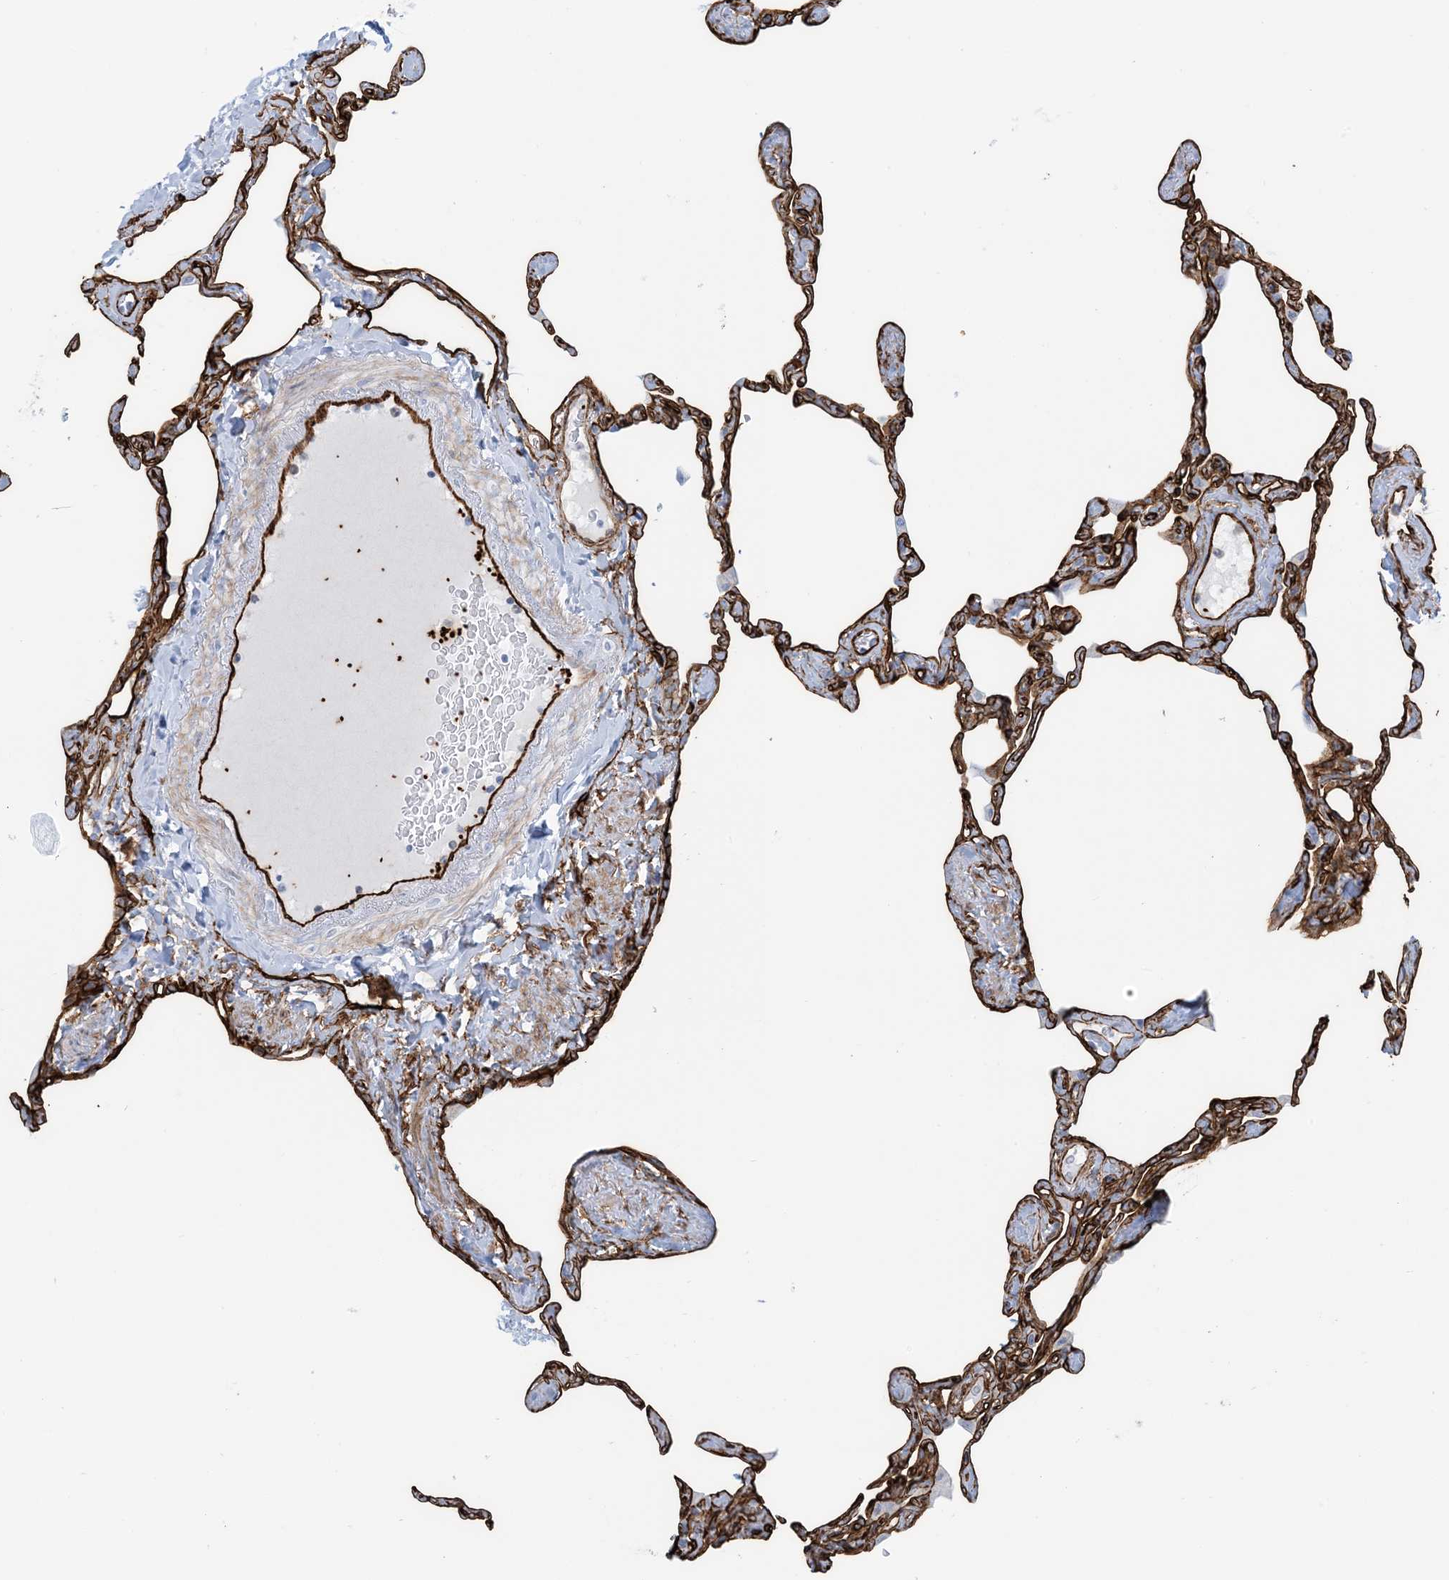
{"staining": {"intensity": "strong", "quantity": ">75%", "location": "cytoplasmic/membranous"}, "tissue": "lung", "cell_type": "Alveolar cells", "image_type": "normal", "snomed": [{"axis": "morphology", "description": "Normal tissue, NOS"}, {"axis": "topography", "description": "Lung"}], "caption": "DAB (3,3'-diaminobenzidine) immunohistochemical staining of unremarkable lung exhibits strong cytoplasmic/membranous protein positivity in about >75% of alveolar cells.", "gene": "EPS8L3", "patient": {"sex": "male", "age": 65}}